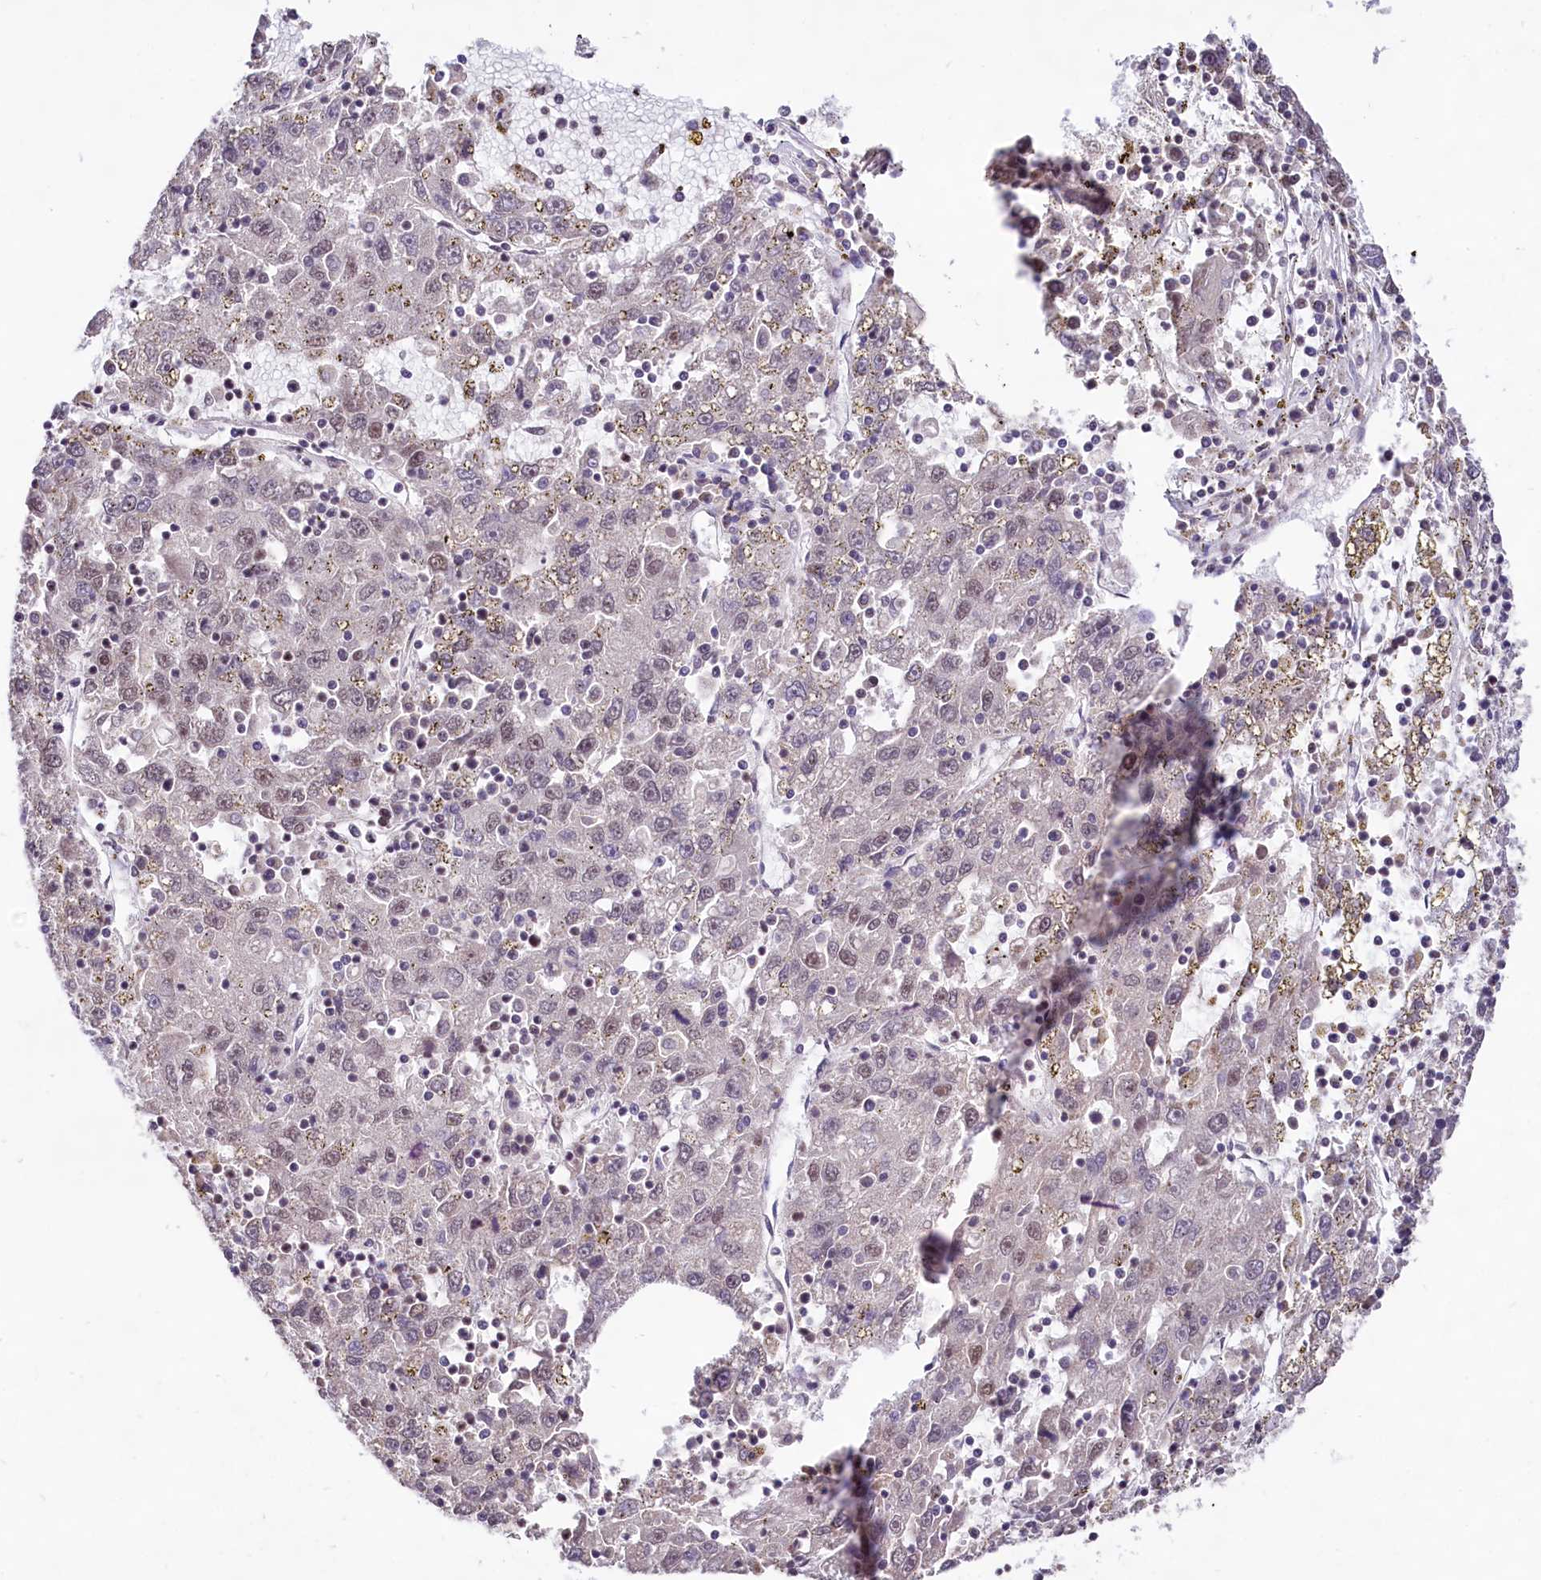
{"staining": {"intensity": "weak", "quantity": "<25%", "location": "nuclear"}, "tissue": "liver cancer", "cell_type": "Tumor cells", "image_type": "cancer", "snomed": [{"axis": "morphology", "description": "Carcinoma, Hepatocellular, NOS"}, {"axis": "topography", "description": "Liver"}], "caption": "Protein analysis of liver cancer displays no significant positivity in tumor cells.", "gene": "HIRA", "patient": {"sex": "male", "age": 49}}